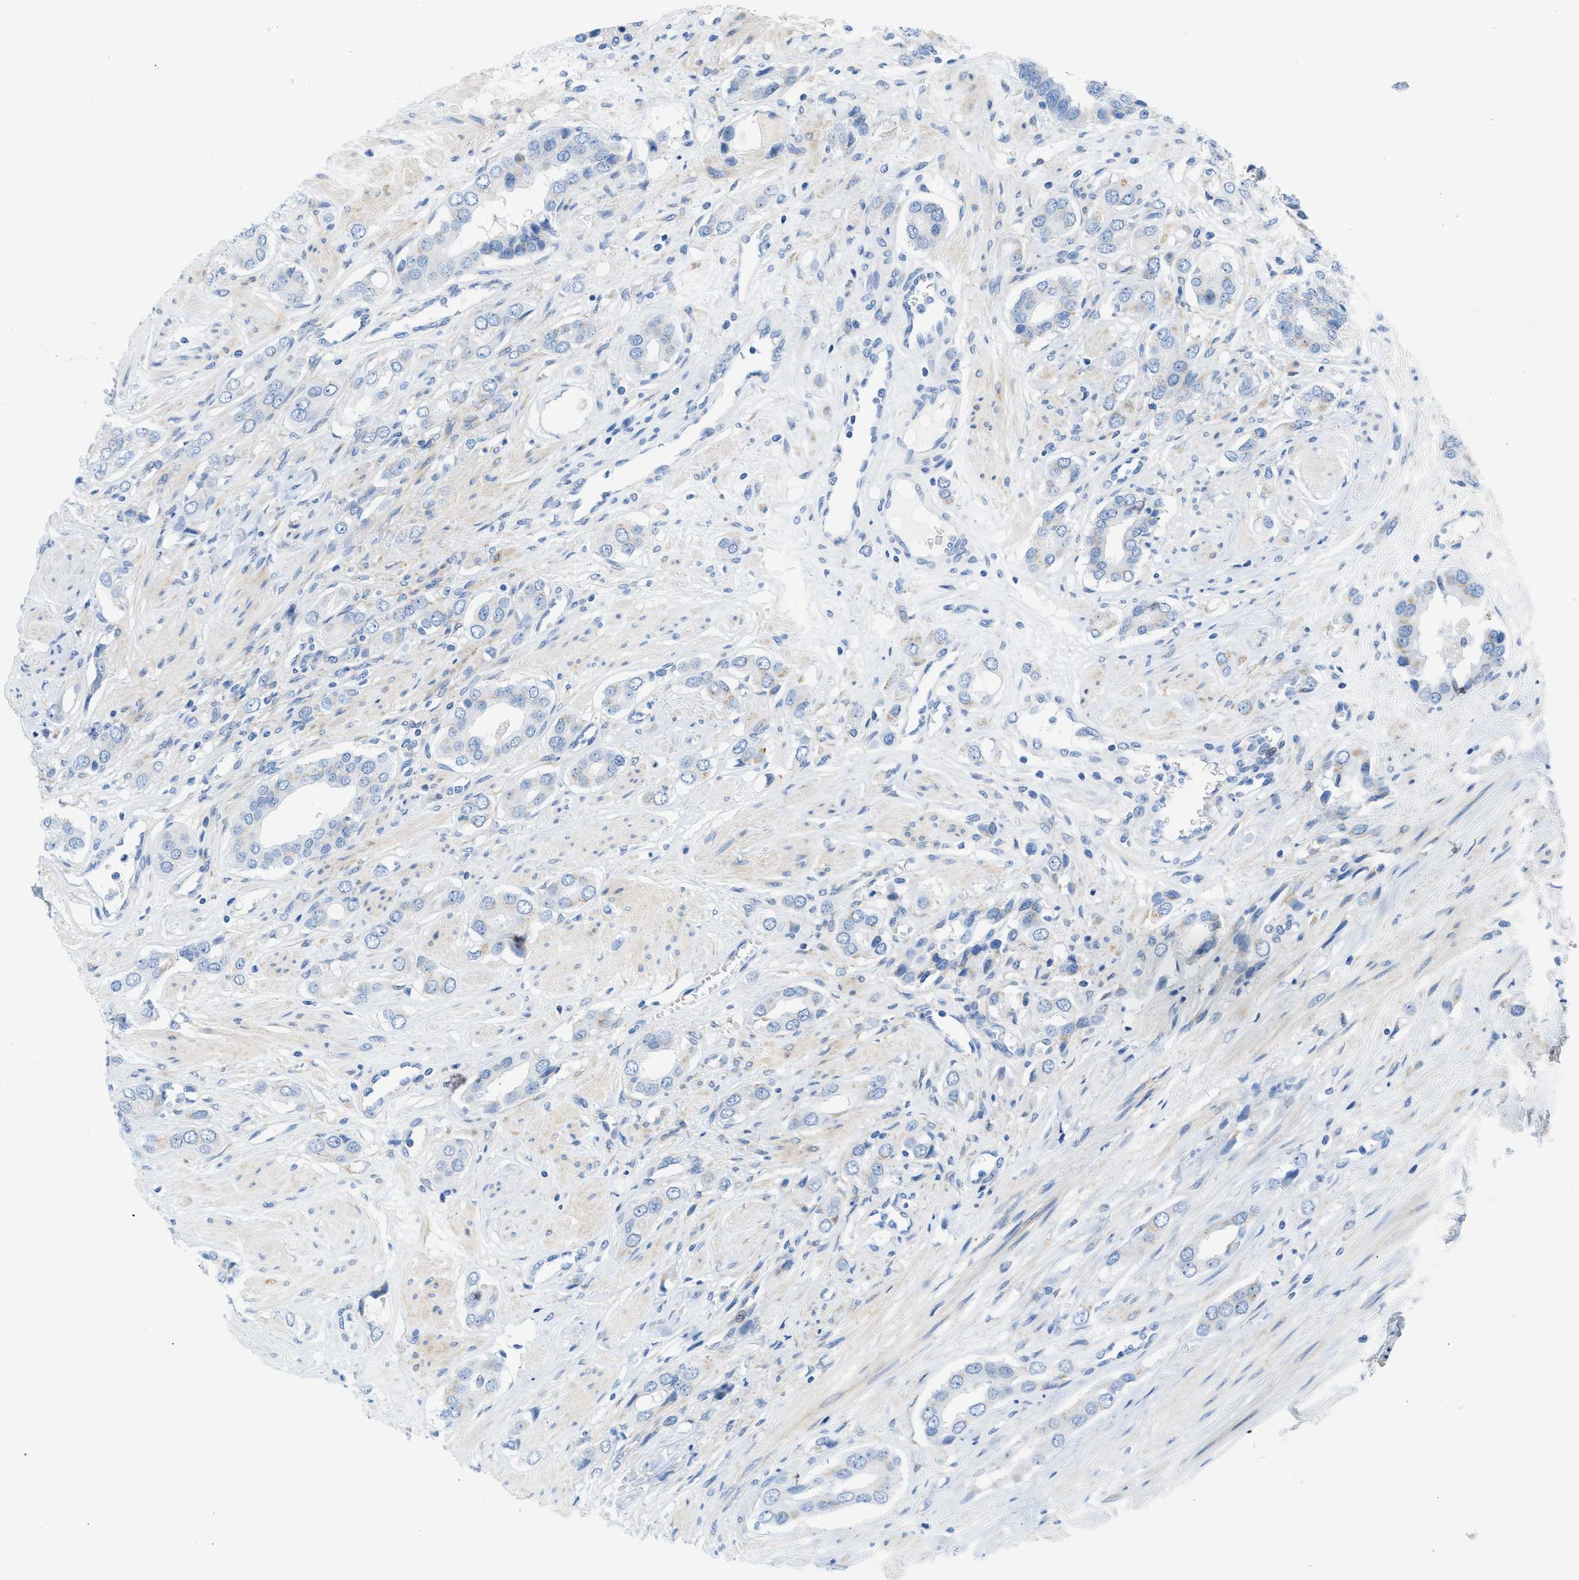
{"staining": {"intensity": "negative", "quantity": "none", "location": "none"}, "tissue": "prostate cancer", "cell_type": "Tumor cells", "image_type": "cancer", "snomed": [{"axis": "morphology", "description": "Adenocarcinoma, High grade"}, {"axis": "topography", "description": "Prostate"}], "caption": "High-grade adenocarcinoma (prostate) was stained to show a protein in brown. There is no significant staining in tumor cells.", "gene": "ASGR1", "patient": {"sex": "male", "age": 52}}